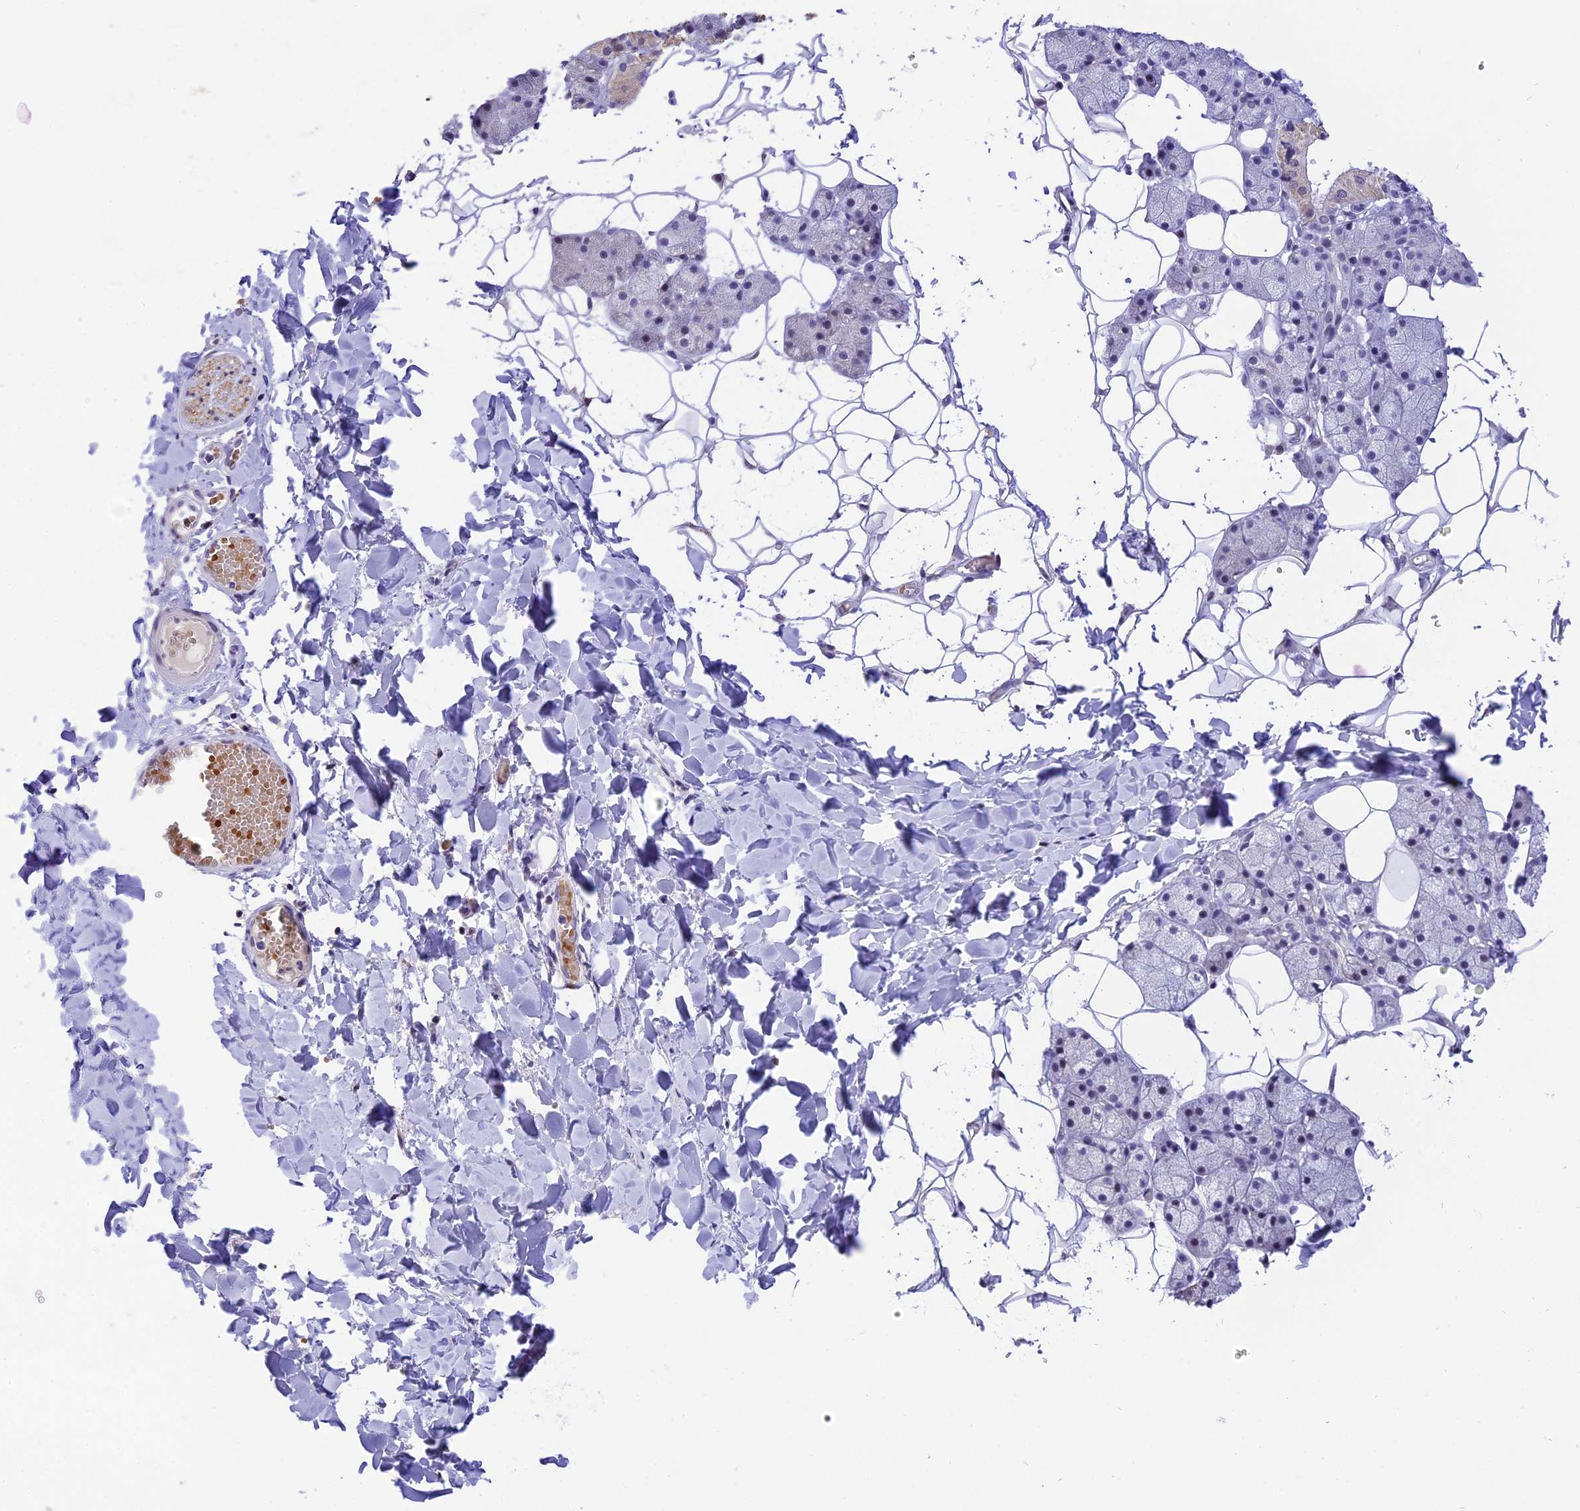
{"staining": {"intensity": "weak", "quantity": "<25%", "location": "cytoplasmic/membranous"}, "tissue": "salivary gland", "cell_type": "Glandular cells", "image_type": "normal", "snomed": [{"axis": "morphology", "description": "Normal tissue, NOS"}, {"axis": "topography", "description": "Salivary gland"}], "caption": "Immunohistochemistry (IHC) micrograph of normal salivary gland: salivary gland stained with DAB (3,3'-diaminobenzidine) reveals no significant protein staining in glandular cells.", "gene": "AHSP", "patient": {"sex": "female", "age": 33}}